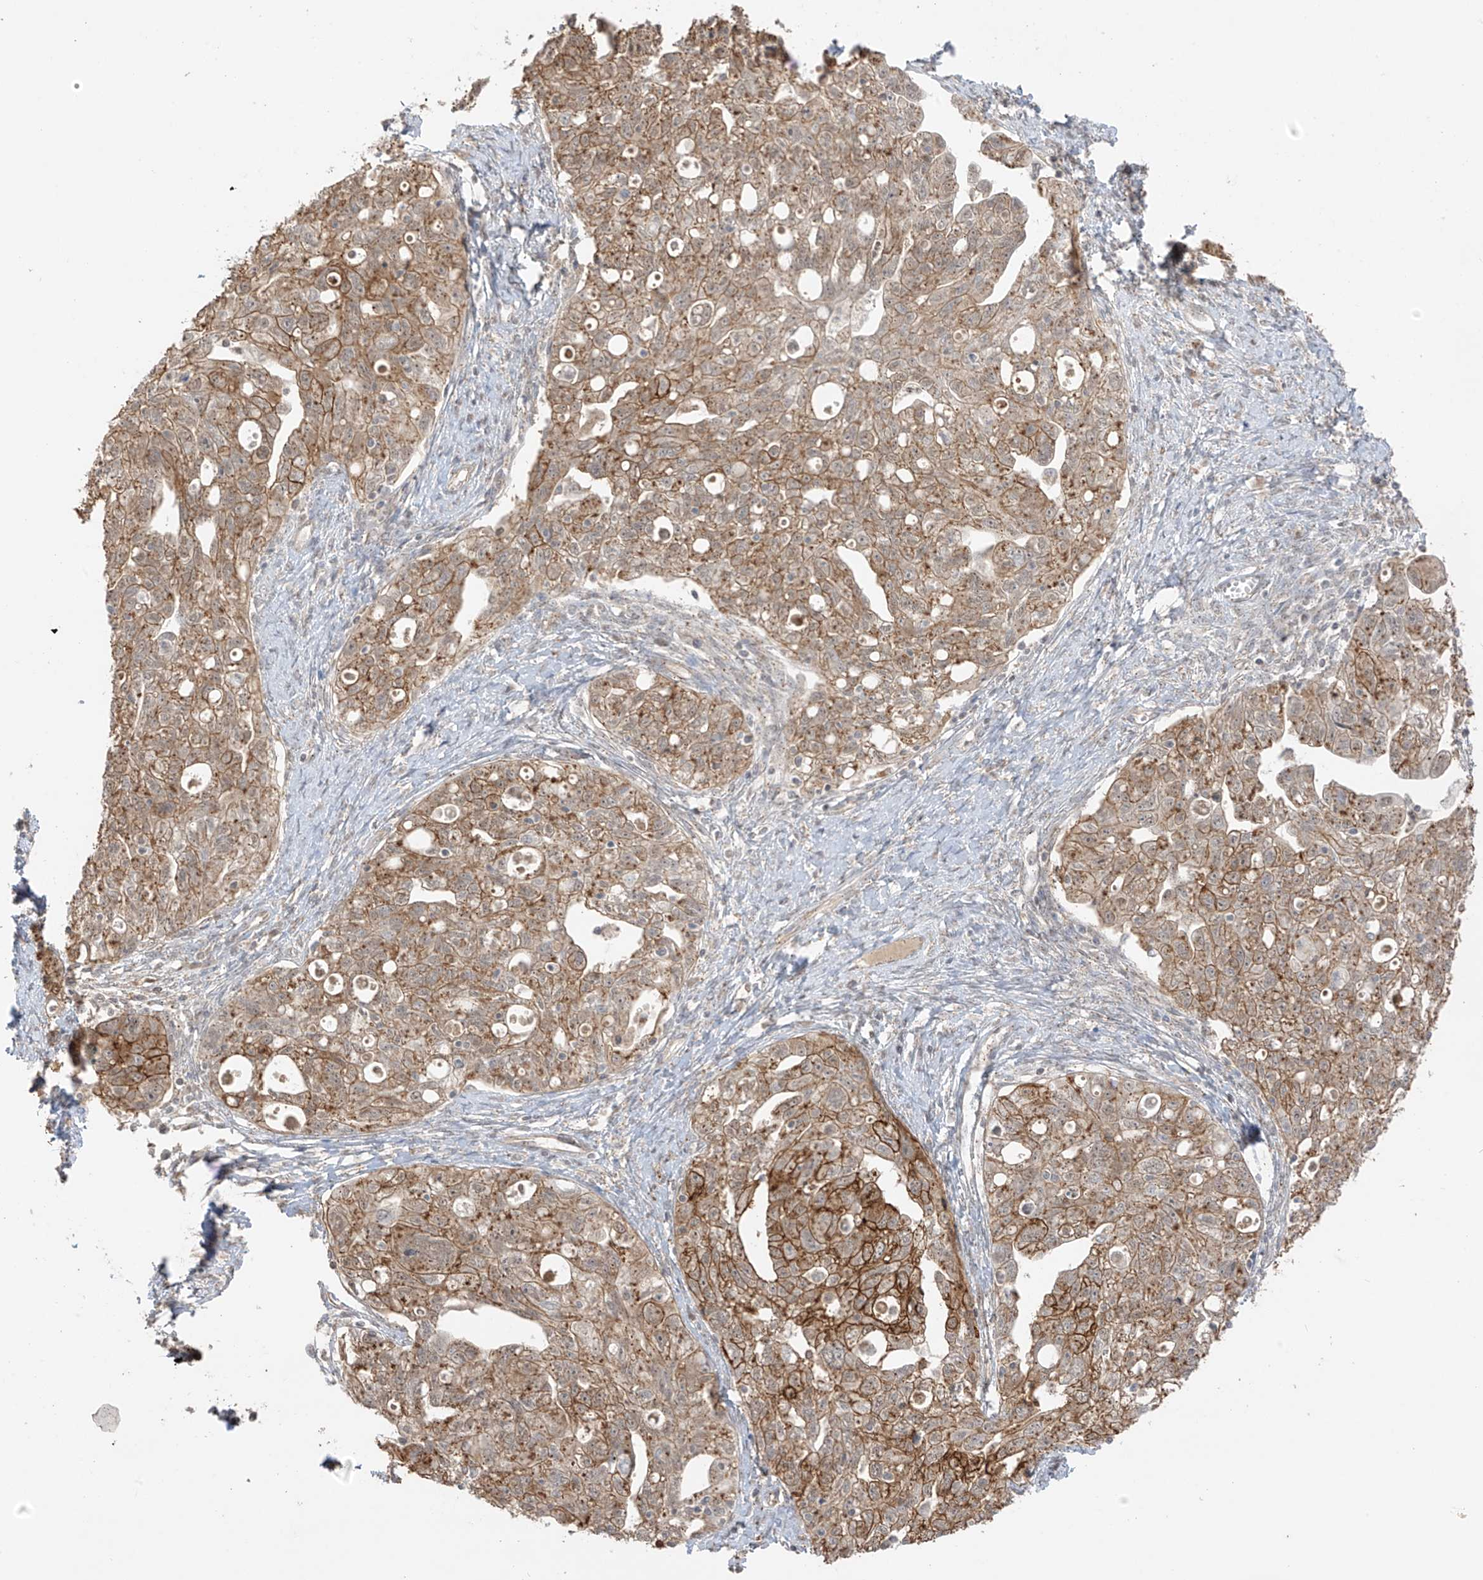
{"staining": {"intensity": "moderate", "quantity": ">75%", "location": "cytoplasmic/membranous"}, "tissue": "ovarian cancer", "cell_type": "Tumor cells", "image_type": "cancer", "snomed": [{"axis": "morphology", "description": "Carcinoma, NOS"}, {"axis": "morphology", "description": "Cystadenocarcinoma, serous, NOS"}, {"axis": "topography", "description": "Ovary"}], "caption": "Carcinoma (ovarian) was stained to show a protein in brown. There is medium levels of moderate cytoplasmic/membranous staining in approximately >75% of tumor cells. (Brightfield microscopy of DAB IHC at high magnification).", "gene": "N4BP3", "patient": {"sex": "female", "age": 69}}